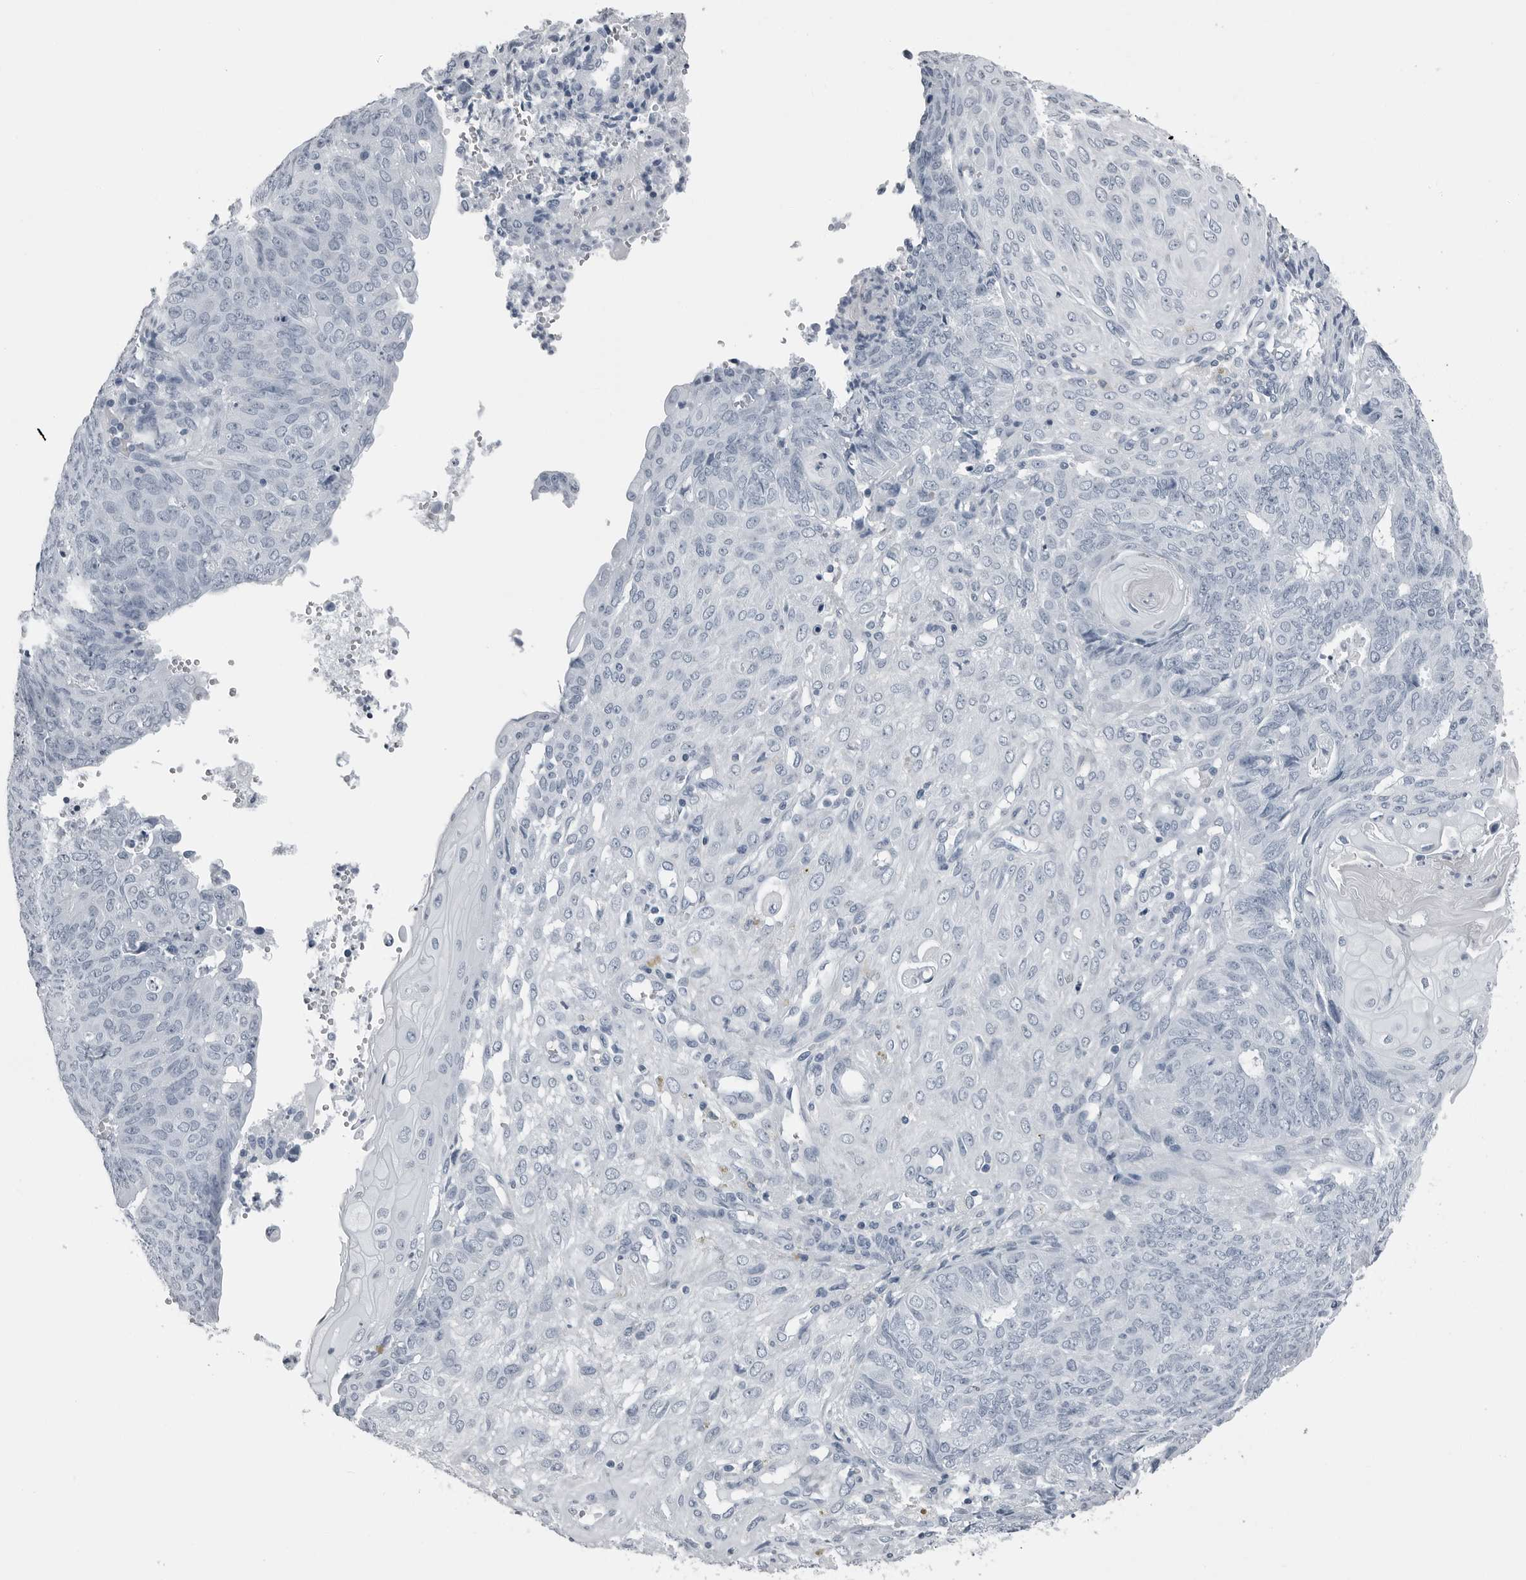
{"staining": {"intensity": "negative", "quantity": "none", "location": "none"}, "tissue": "endometrial cancer", "cell_type": "Tumor cells", "image_type": "cancer", "snomed": [{"axis": "morphology", "description": "Adenocarcinoma, NOS"}, {"axis": "topography", "description": "Endometrium"}], "caption": "Micrograph shows no significant protein expression in tumor cells of endometrial adenocarcinoma.", "gene": "SPINK1", "patient": {"sex": "female", "age": 32}}